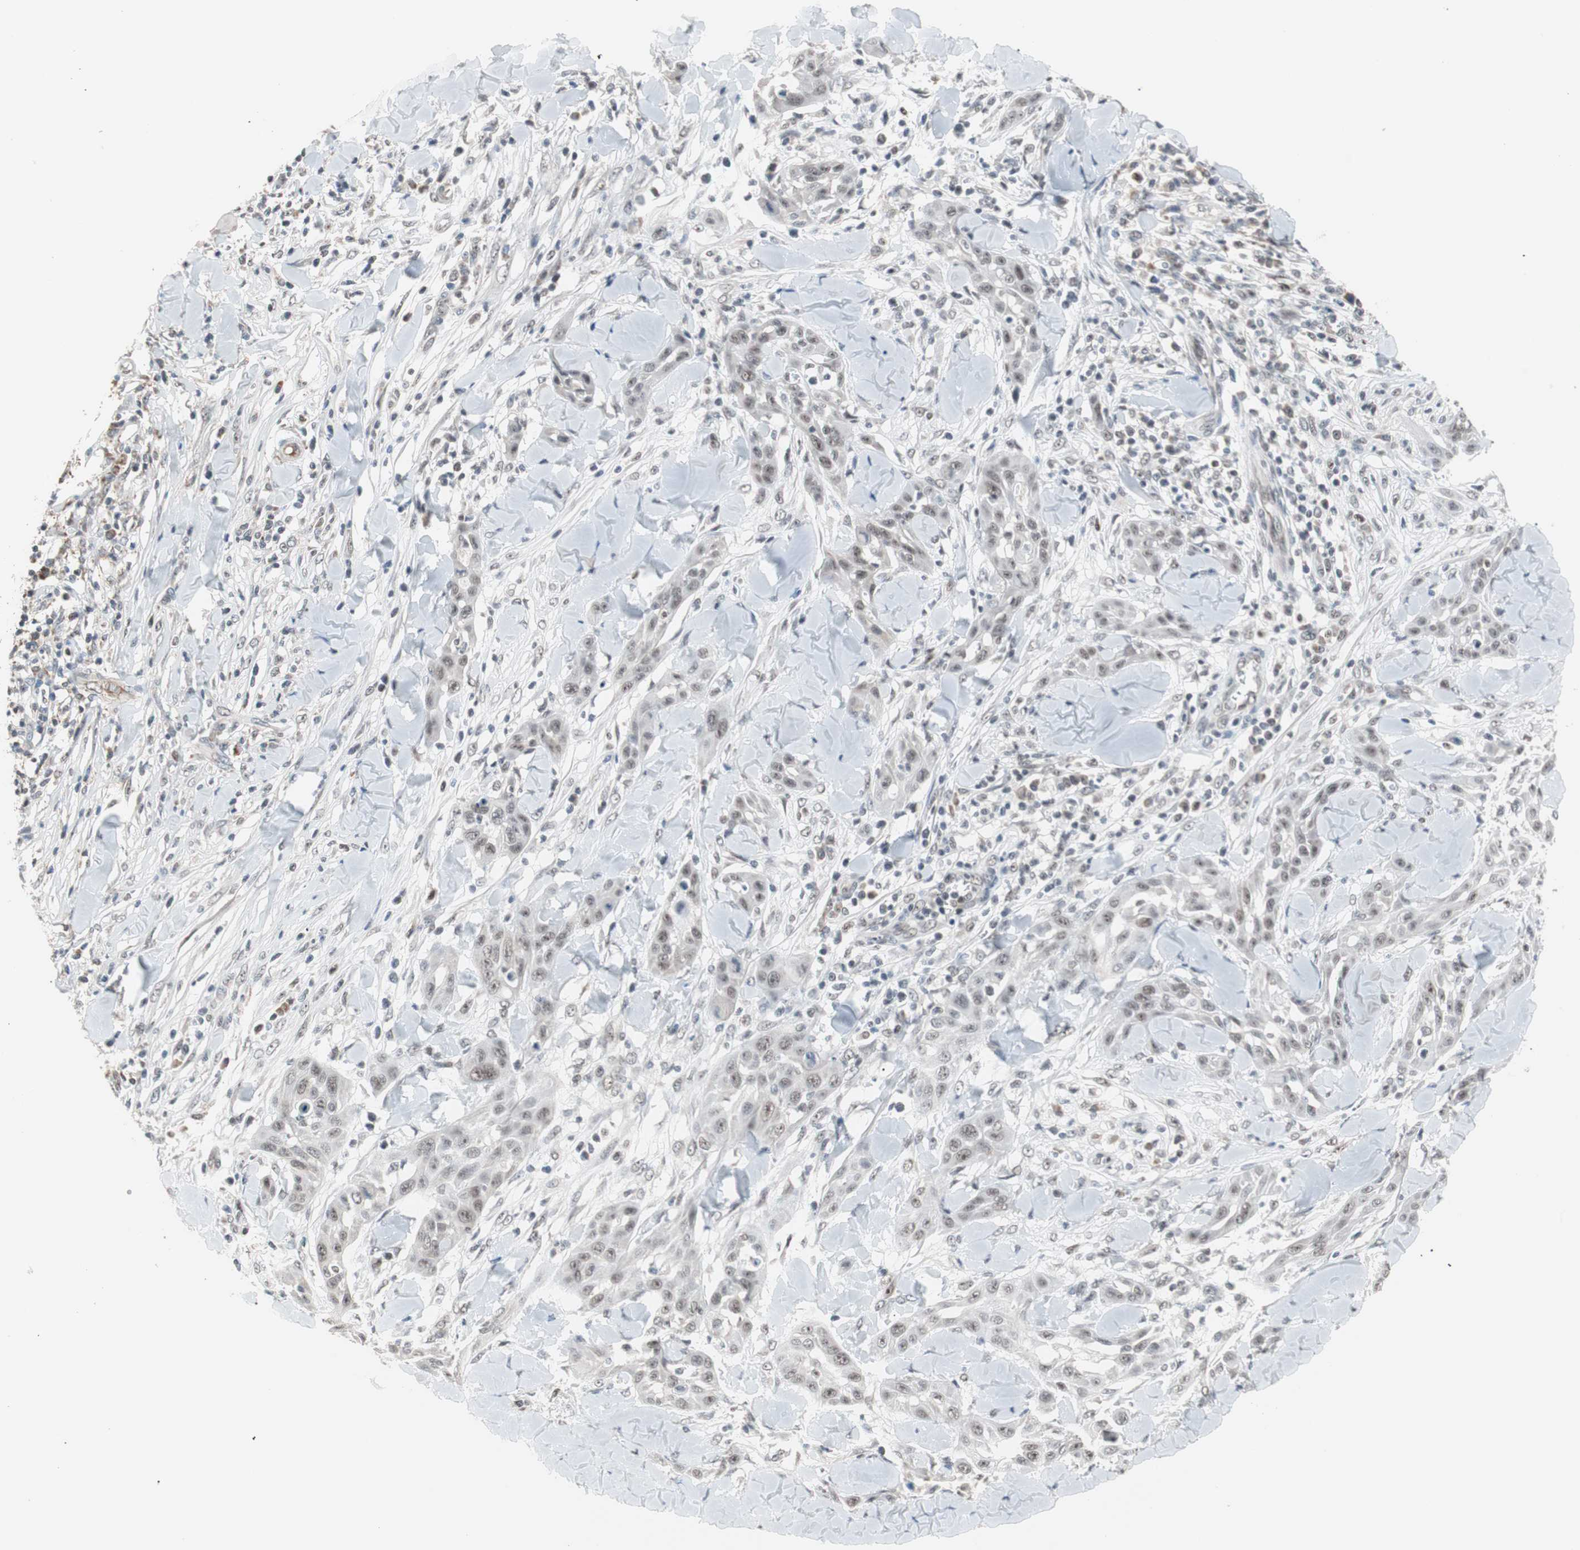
{"staining": {"intensity": "negative", "quantity": "none", "location": "none"}, "tissue": "skin cancer", "cell_type": "Tumor cells", "image_type": "cancer", "snomed": [{"axis": "morphology", "description": "Squamous cell carcinoma, NOS"}, {"axis": "topography", "description": "Skin"}], "caption": "Tumor cells are negative for brown protein staining in skin squamous cell carcinoma.", "gene": "LIG3", "patient": {"sex": "male", "age": 24}}